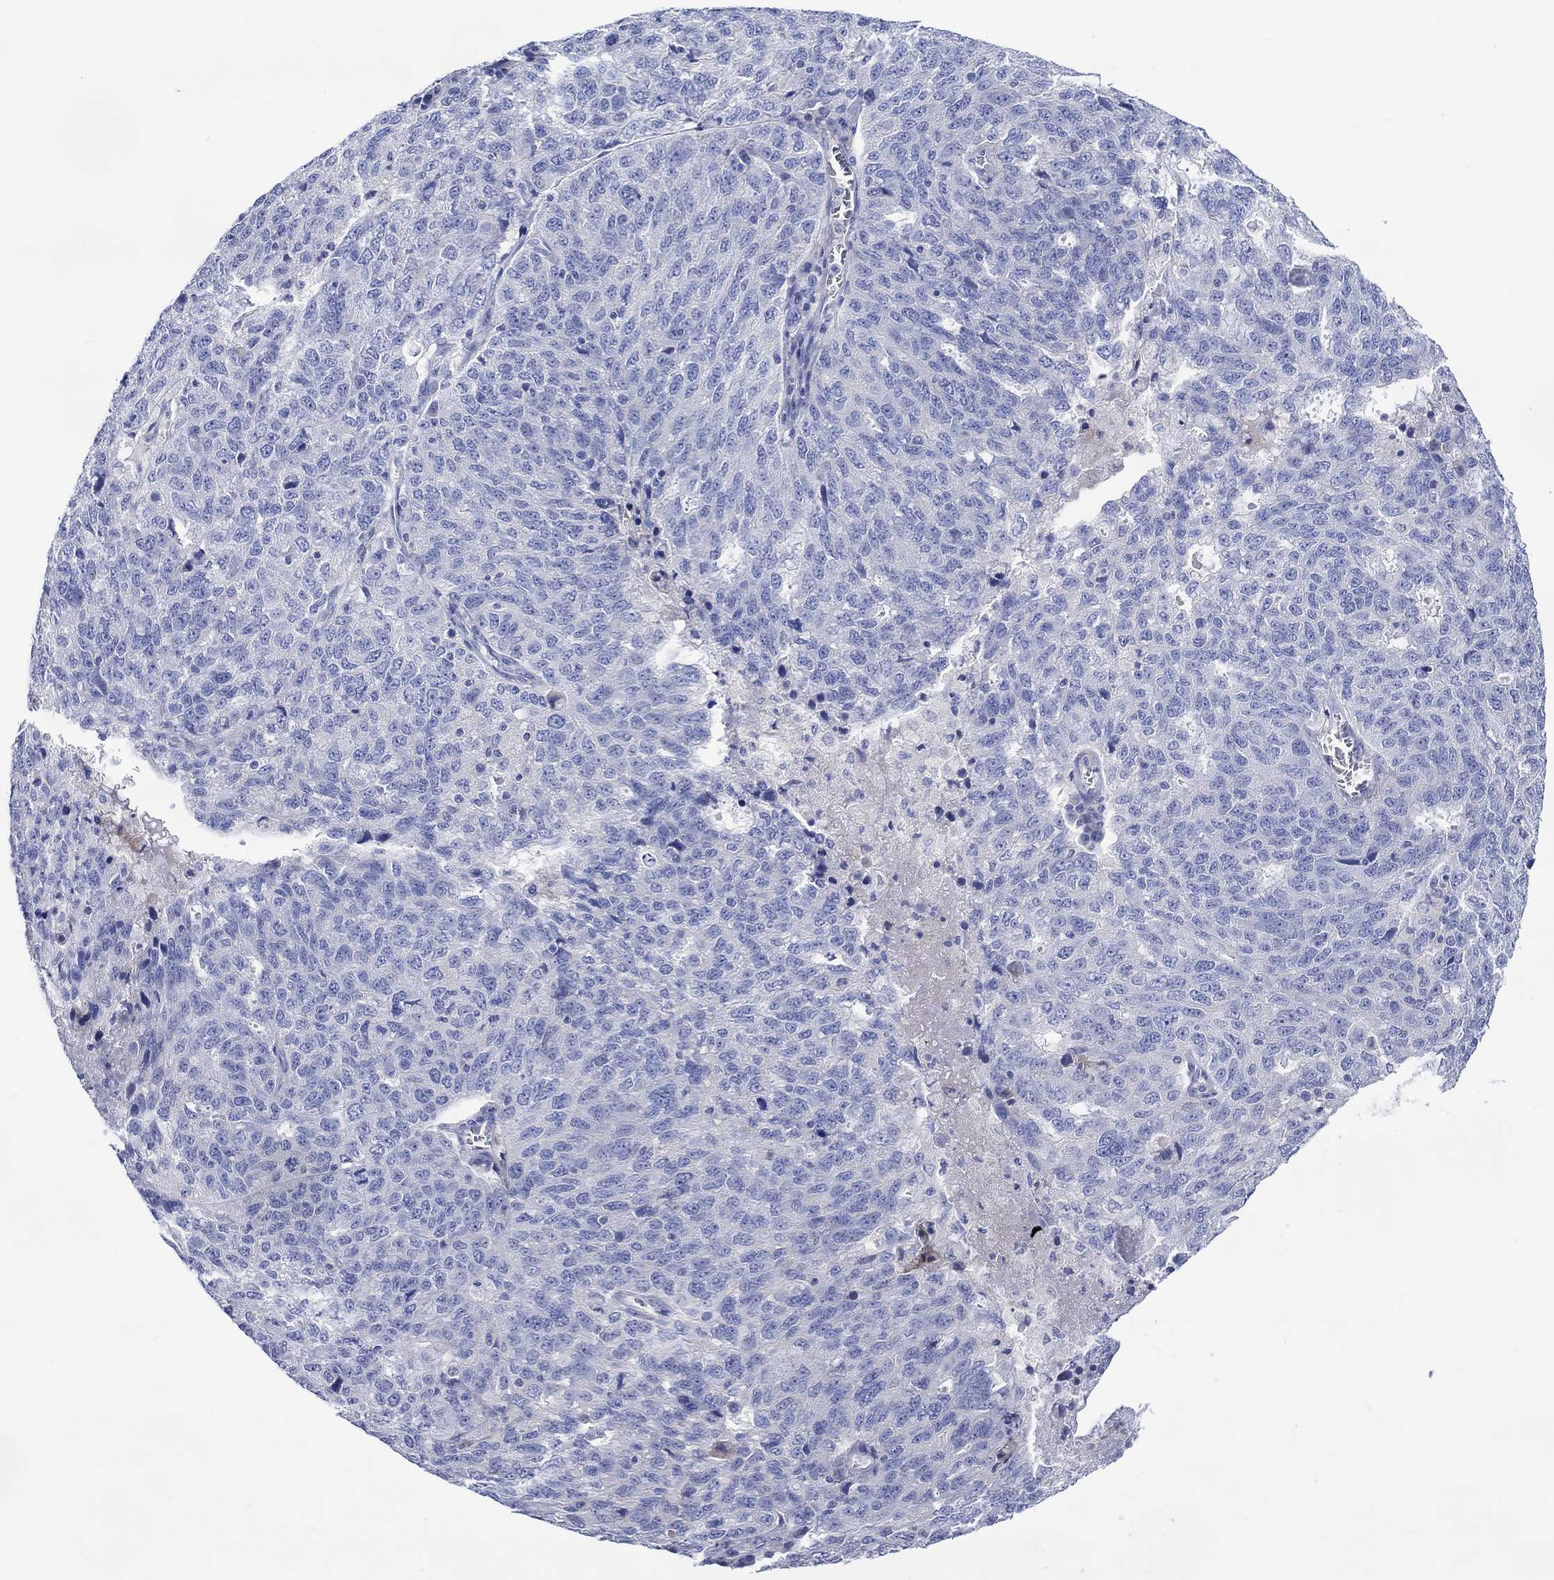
{"staining": {"intensity": "negative", "quantity": "none", "location": "none"}, "tissue": "ovarian cancer", "cell_type": "Tumor cells", "image_type": "cancer", "snomed": [{"axis": "morphology", "description": "Cystadenocarcinoma, serous, NOS"}, {"axis": "topography", "description": "Ovary"}], "caption": "This is a photomicrograph of immunohistochemistry (IHC) staining of ovarian cancer, which shows no staining in tumor cells.", "gene": "NRIP3", "patient": {"sex": "female", "age": 71}}